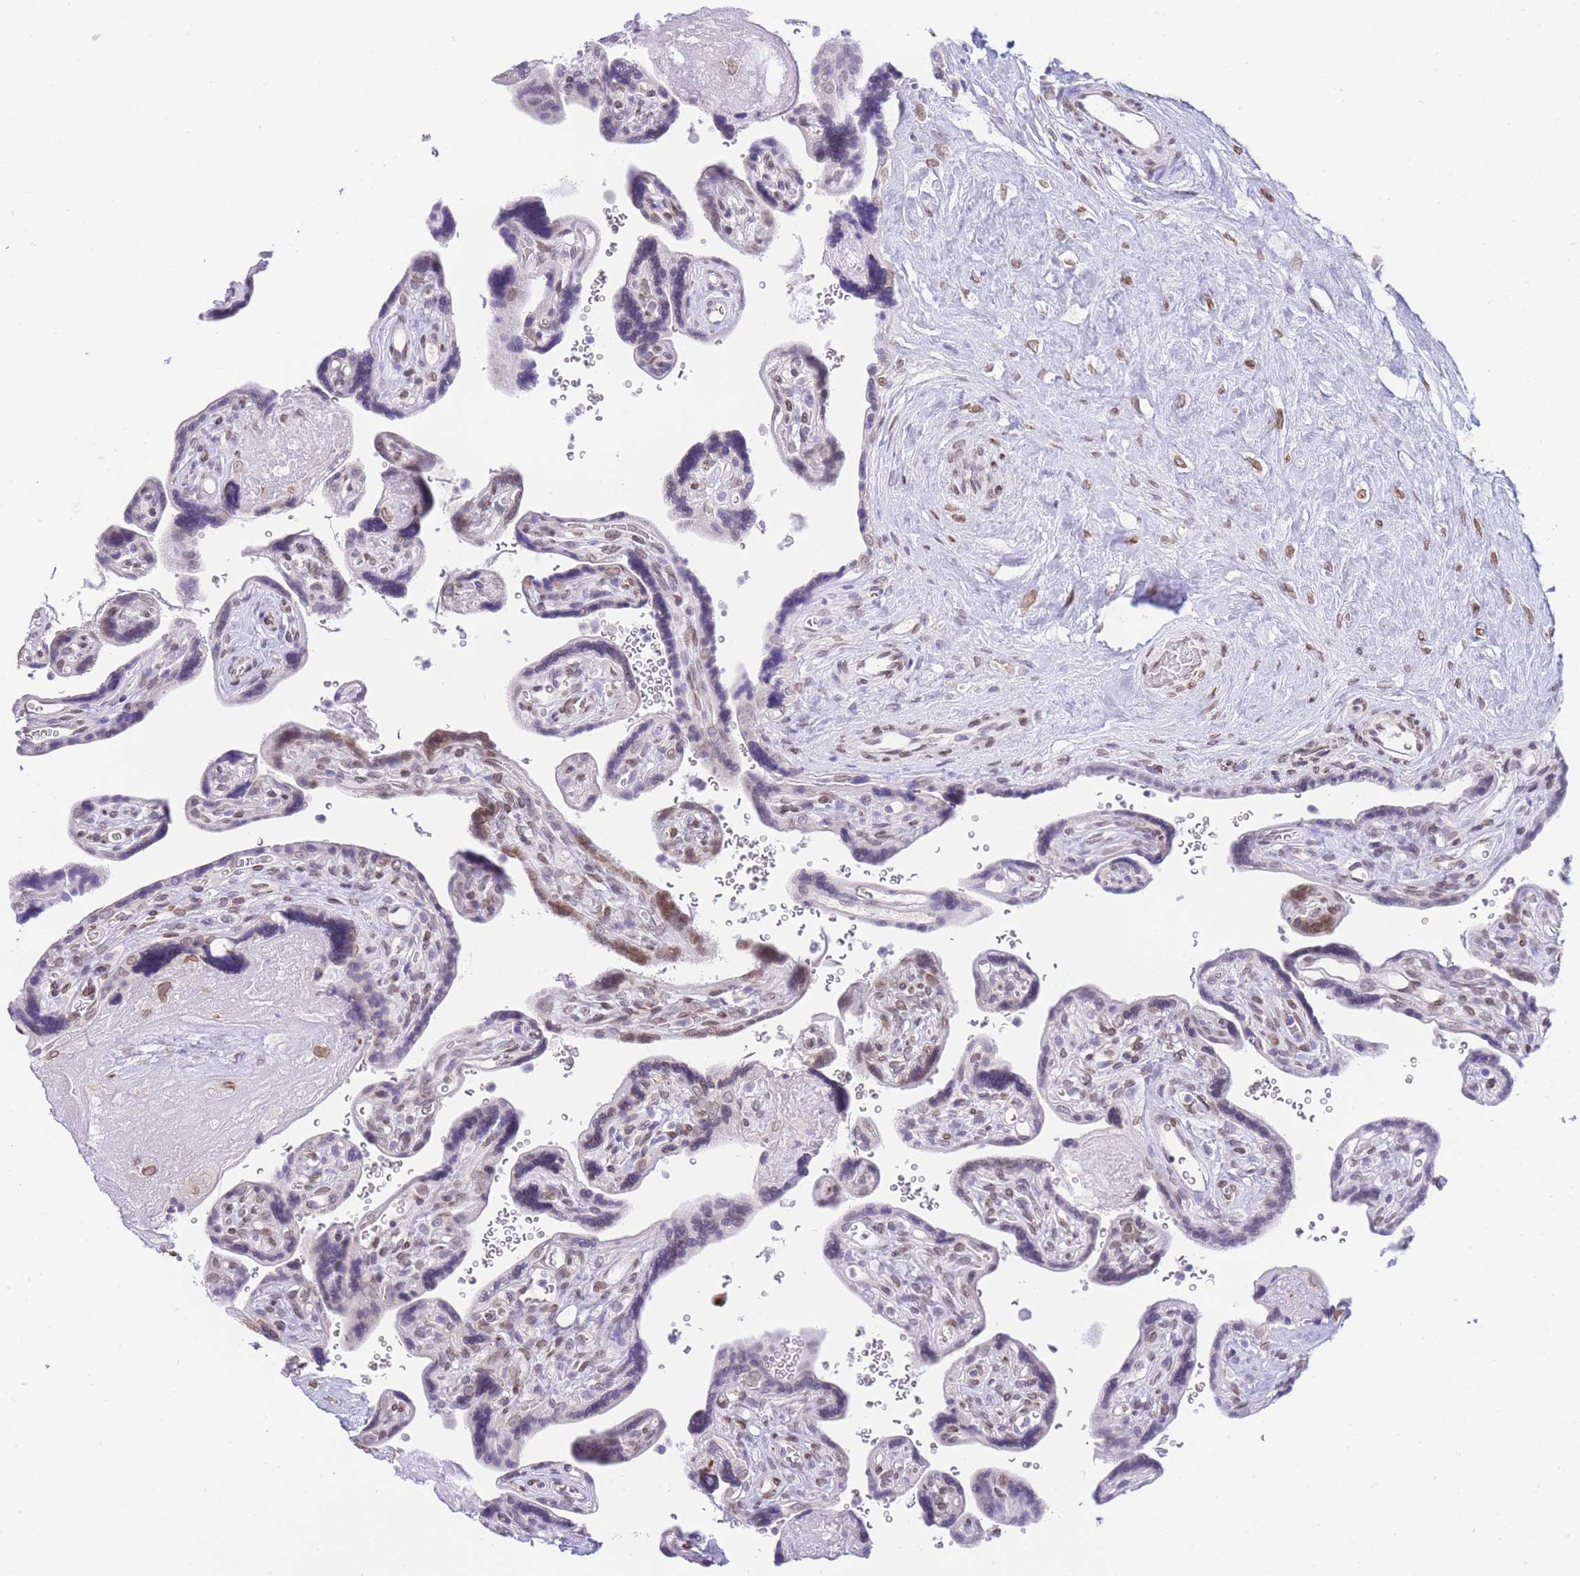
{"staining": {"intensity": "moderate", "quantity": "<25%", "location": "nuclear"}, "tissue": "placenta", "cell_type": "Trophoblastic cells", "image_type": "normal", "snomed": [{"axis": "morphology", "description": "Normal tissue, NOS"}, {"axis": "topography", "description": "Placenta"}], "caption": "This micrograph reveals immunohistochemistry (IHC) staining of benign placenta, with low moderate nuclear expression in about <25% of trophoblastic cells.", "gene": "OR10AD1", "patient": {"sex": "female", "age": 39}}